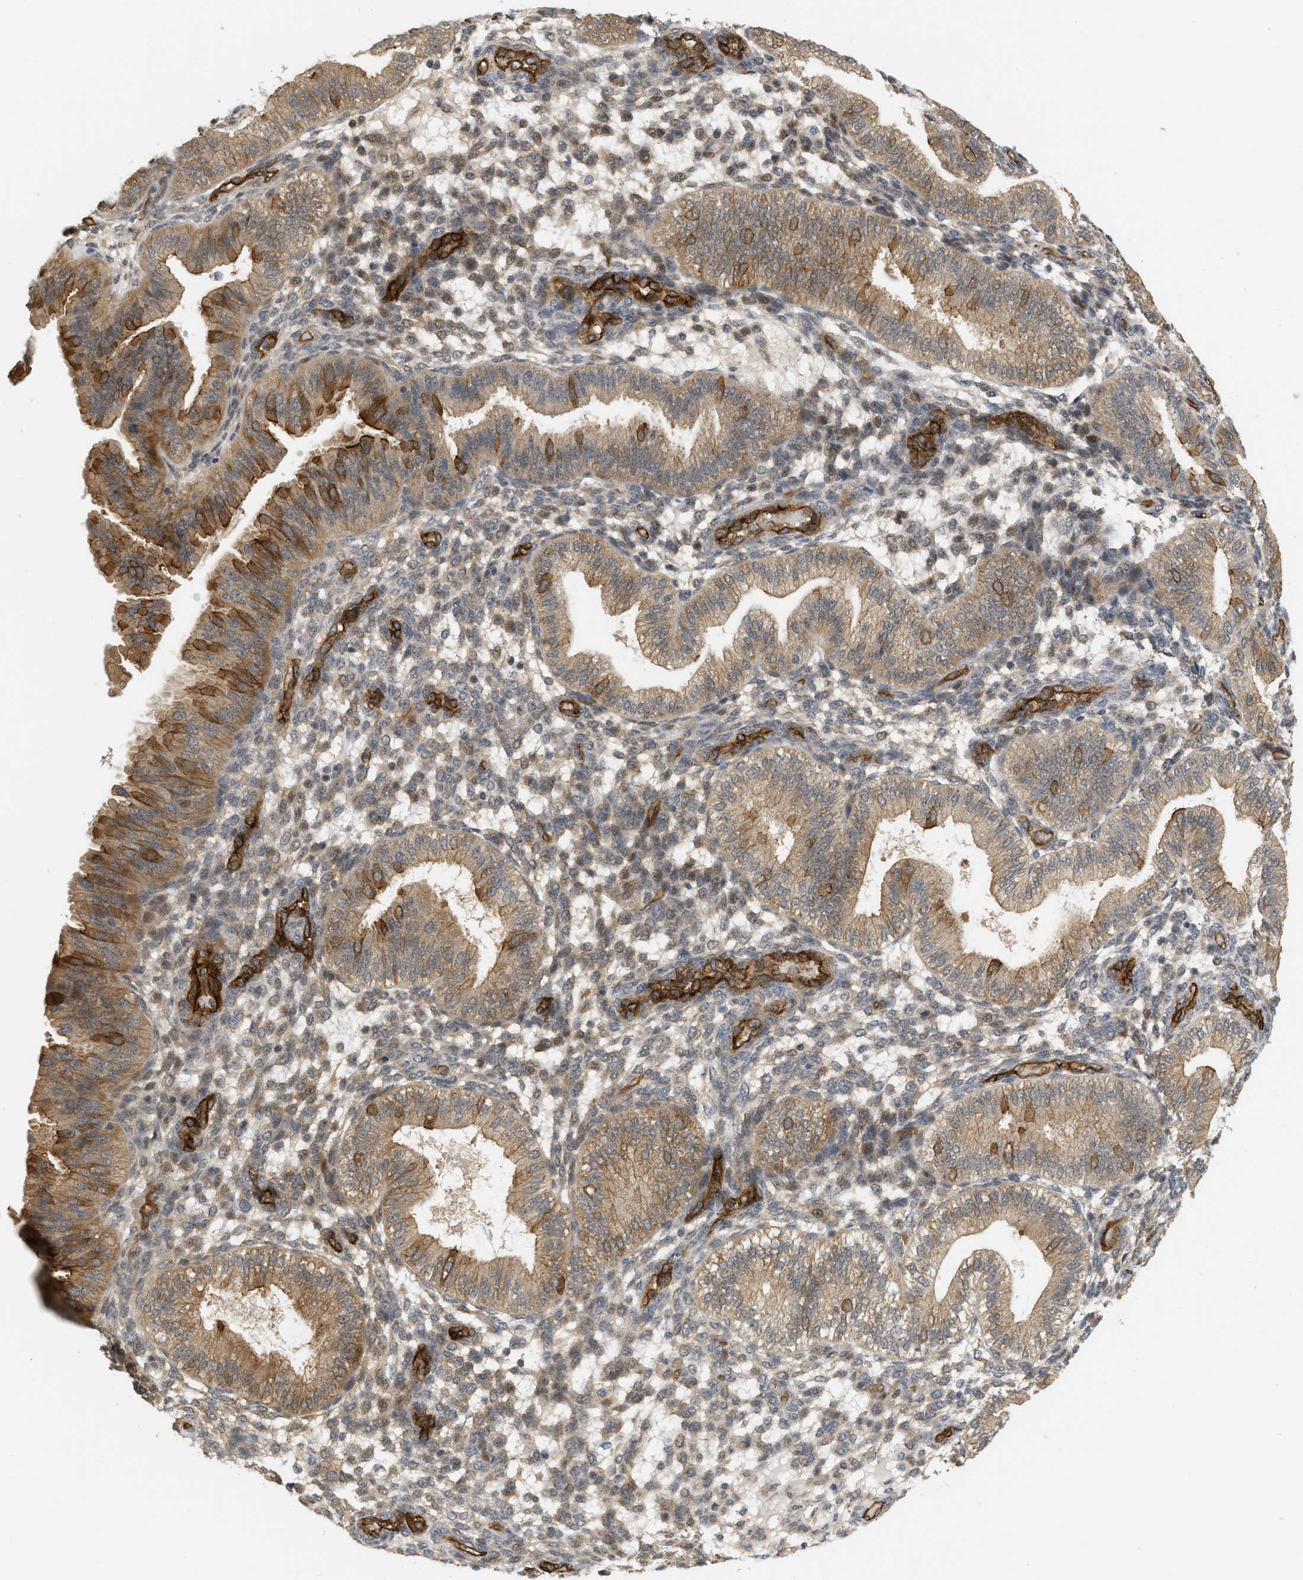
{"staining": {"intensity": "moderate", "quantity": "25%-75%", "location": "cytoplasmic/membranous"}, "tissue": "endometrium", "cell_type": "Cells in endometrial stroma", "image_type": "normal", "snomed": [{"axis": "morphology", "description": "Normal tissue, NOS"}, {"axis": "topography", "description": "Endometrium"}], "caption": "A histopathology image showing moderate cytoplasmic/membranous positivity in approximately 25%-75% of cells in endometrial stroma in unremarkable endometrium, as visualized by brown immunohistochemical staining.", "gene": "PALMD", "patient": {"sex": "female", "age": 39}}